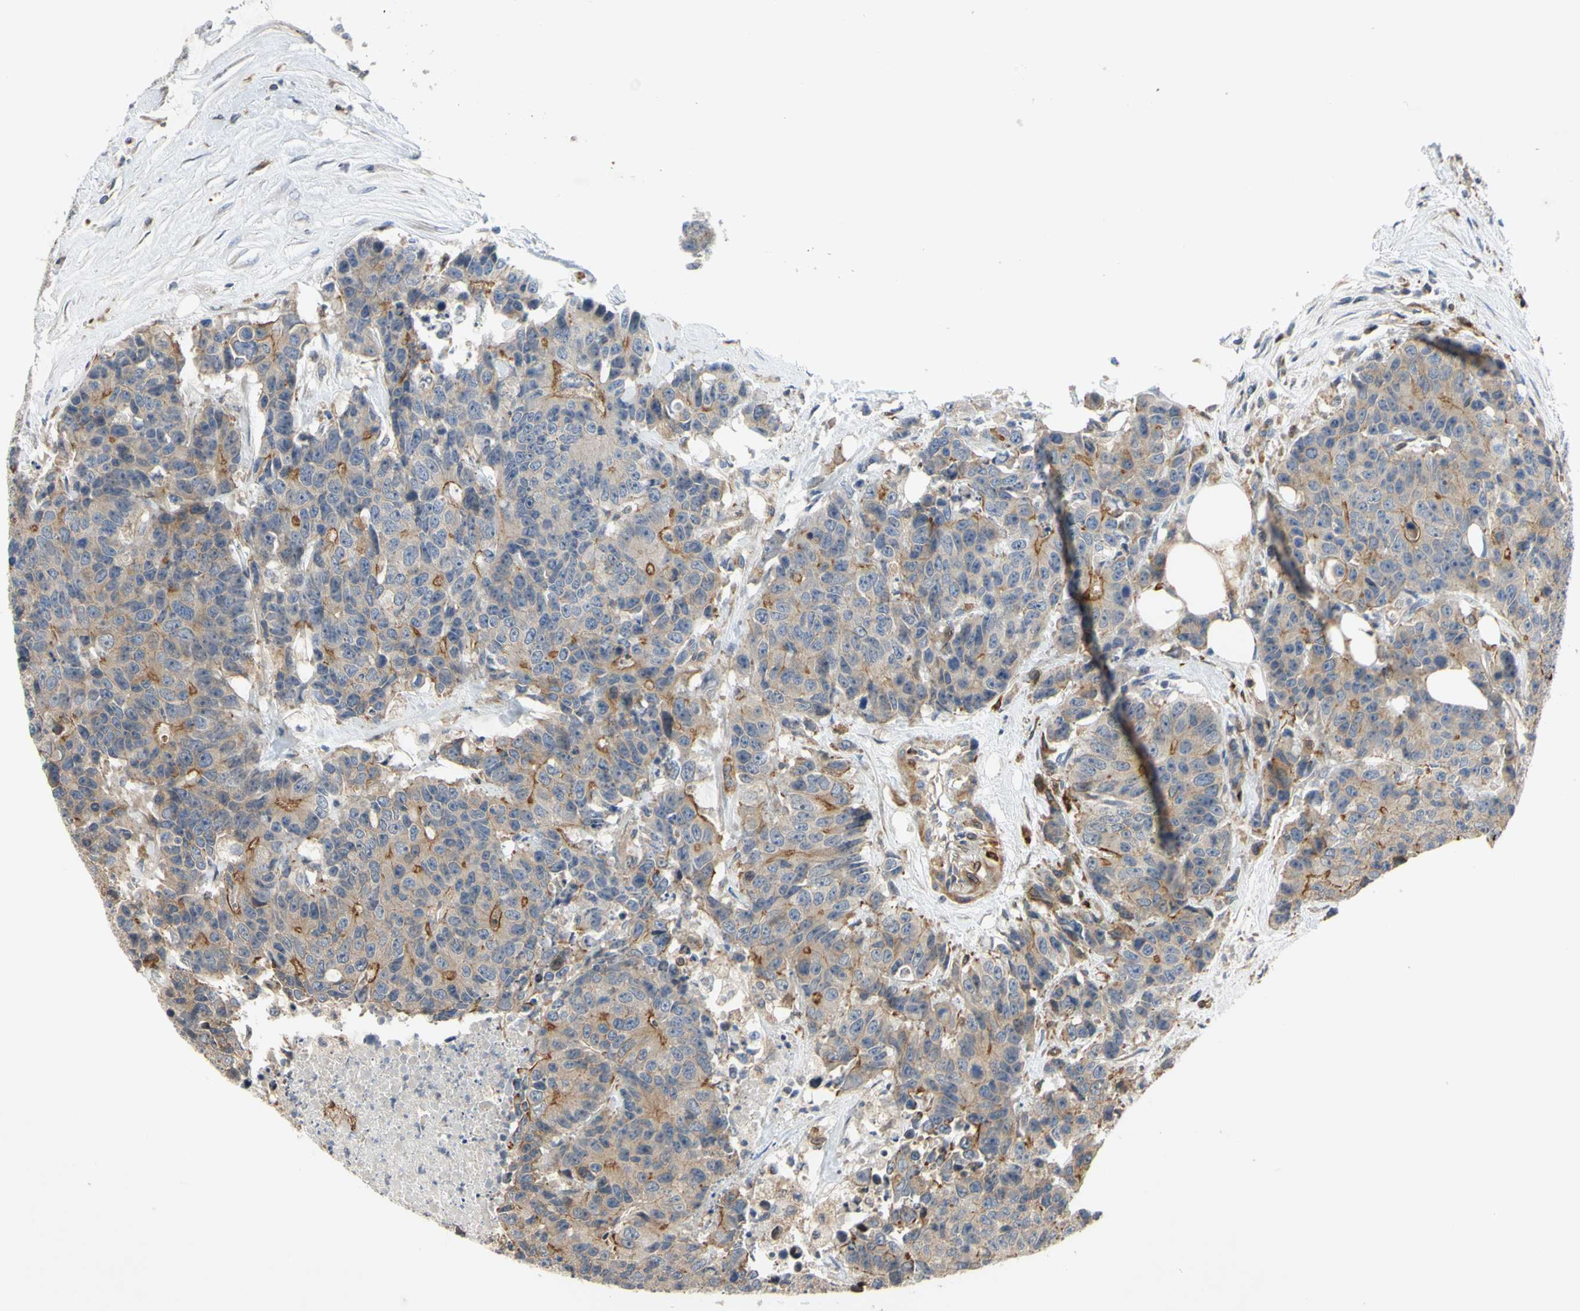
{"staining": {"intensity": "moderate", "quantity": "<25%", "location": "cytoplasmic/membranous"}, "tissue": "colorectal cancer", "cell_type": "Tumor cells", "image_type": "cancer", "snomed": [{"axis": "morphology", "description": "Adenocarcinoma, NOS"}, {"axis": "topography", "description": "Colon"}], "caption": "Adenocarcinoma (colorectal) stained with a protein marker shows moderate staining in tumor cells.", "gene": "PLXNA2", "patient": {"sex": "female", "age": 86}}